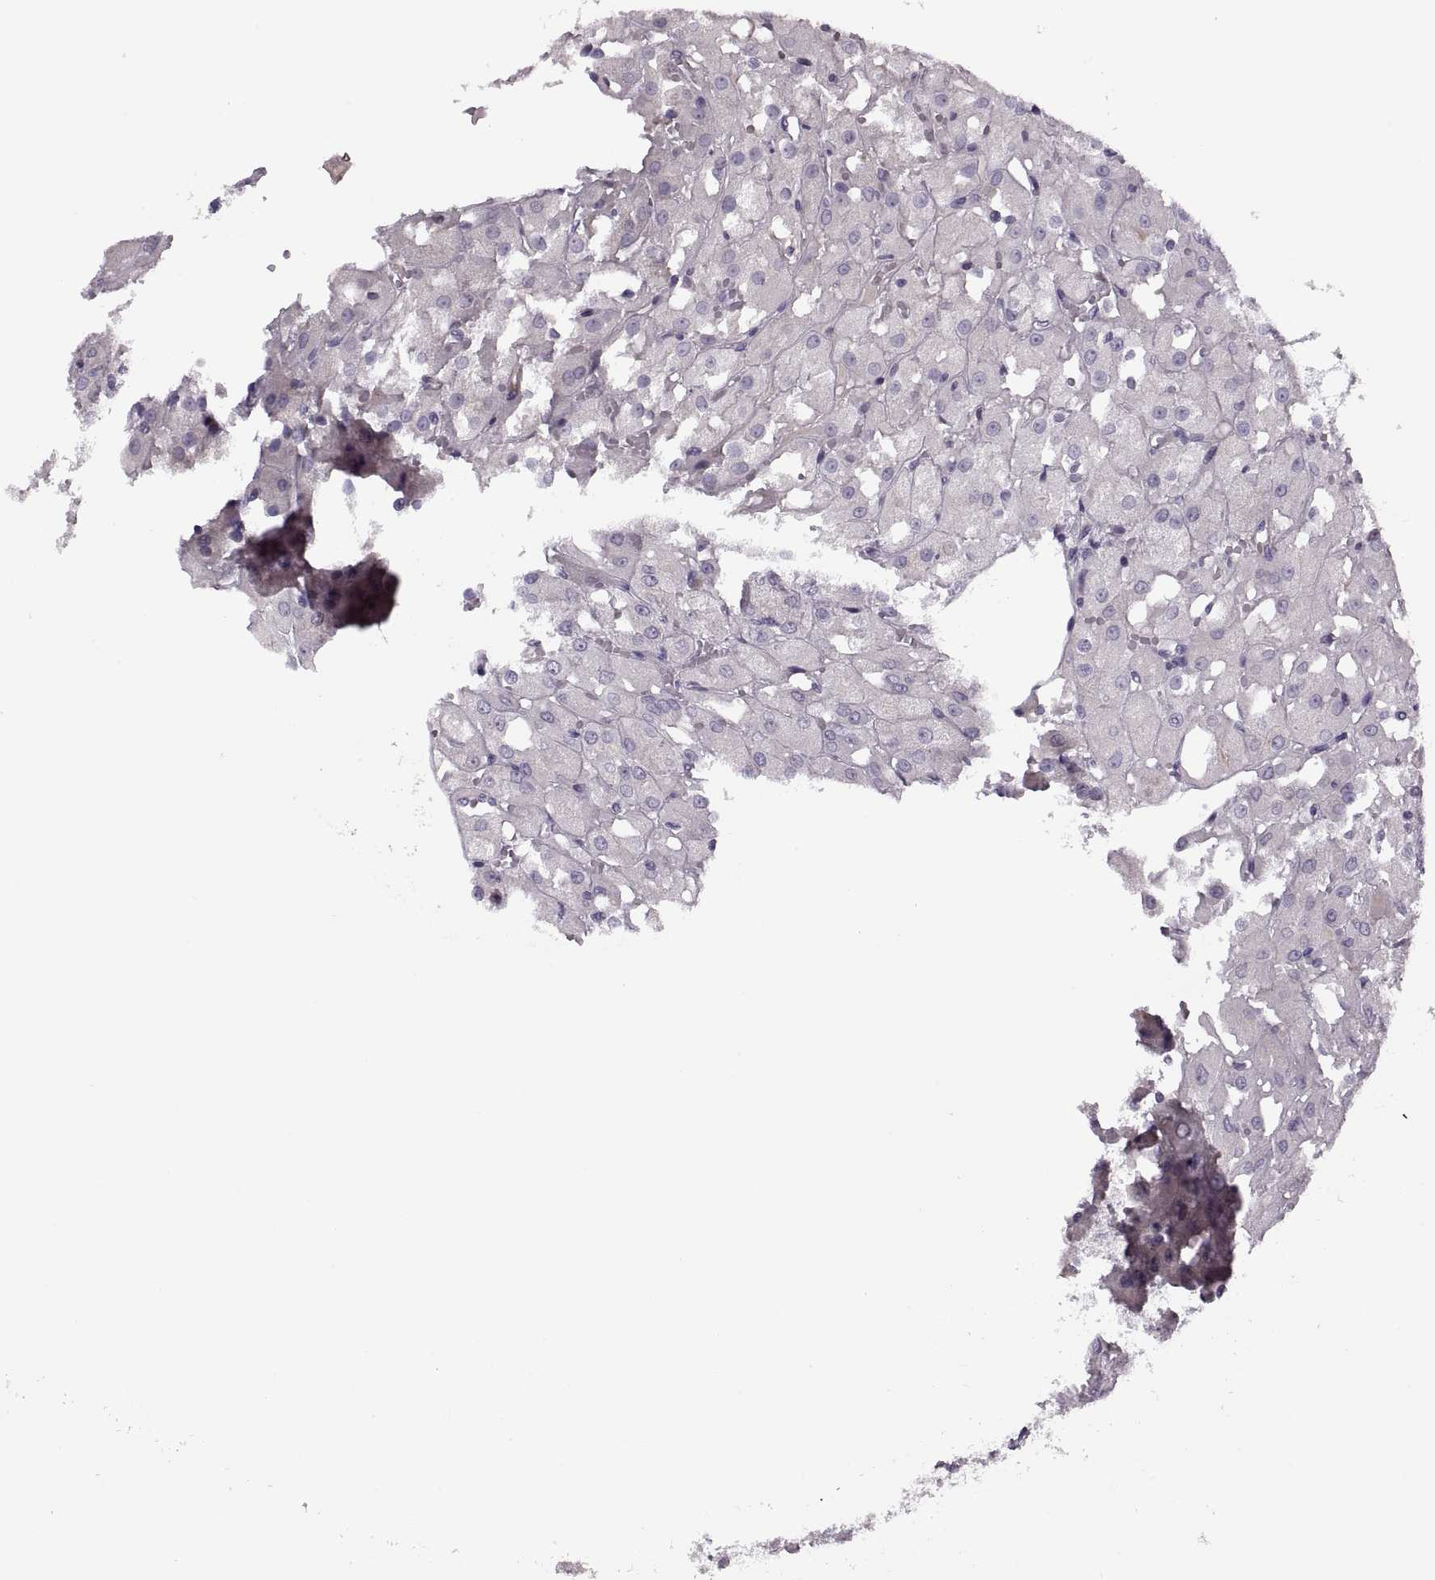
{"staining": {"intensity": "negative", "quantity": "none", "location": "none"}, "tissue": "renal cancer", "cell_type": "Tumor cells", "image_type": "cancer", "snomed": [{"axis": "morphology", "description": "Adenocarcinoma, NOS"}, {"axis": "topography", "description": "Kidney"}], "caption": "Renal adenocarcinoma was stained to show a protein in brown. There is no significant staining in tumor cells.", "gene": "RSPH6A", "patient": {"sex": "male", "age": 72}}